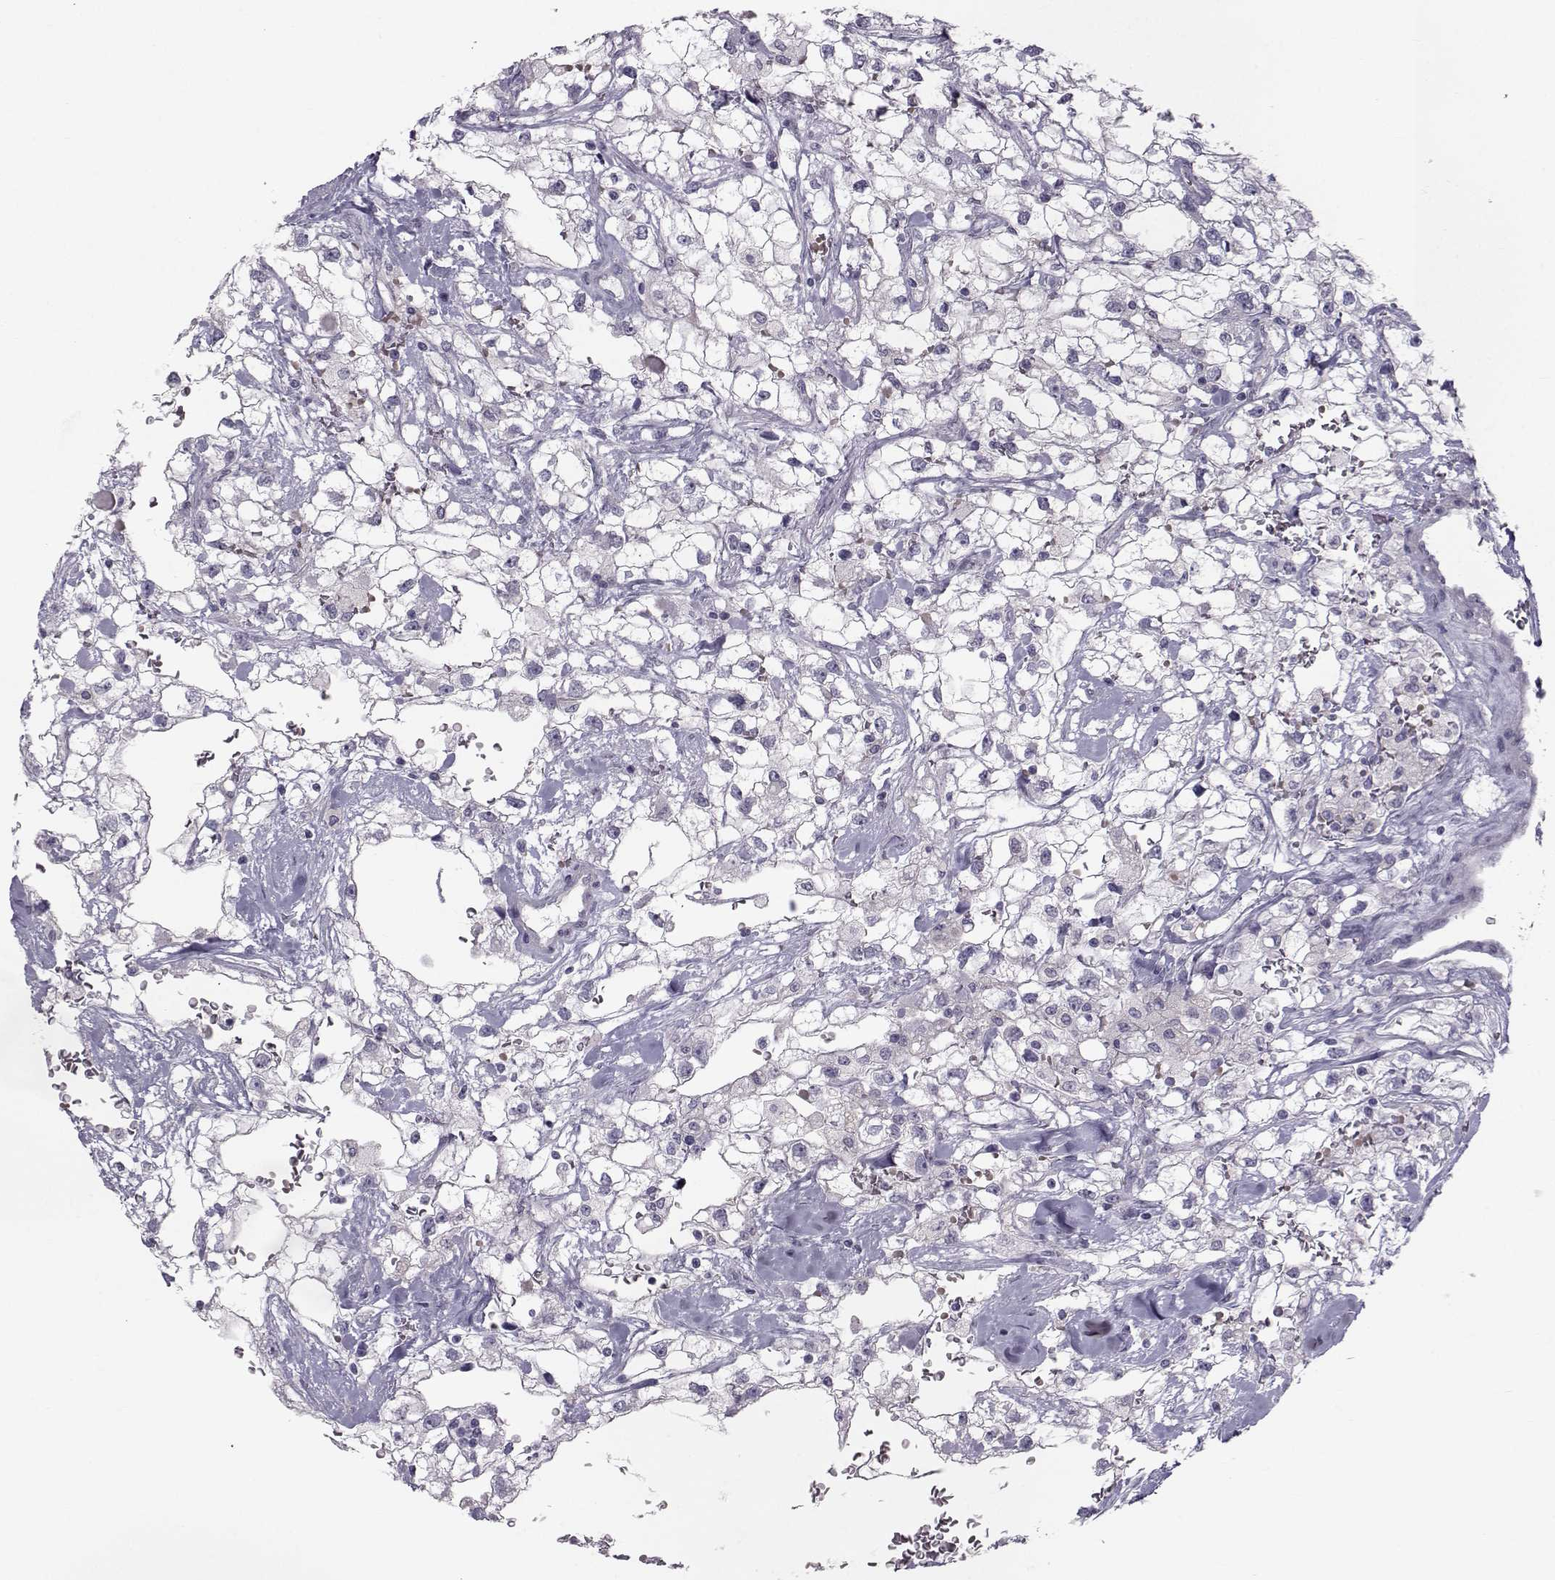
{"staining": {"intensity": "negative", "quantity": "none", "location": "none"}, "tissue": "renal cancer", "cell_type": "Tumor cells", "image_type": "cancer", "snomed": [{"axis": "morphology", "description": "Adenocarcinoma, NOS"}, {"axis": "topography", "description": "Kidney"}], "caption": "Photomicrograph shows no significant protein positivity in tumor cells of renal cancer (adenocarcinoma). The staining was performed using DAB (3,3'-diaminobenzidine) to visualize the protein expression in brown, while the nuclei were stained in blue with hematoxylin (Magnification: 20x).", "gene": "GARIN3", "patient": {"sex": "male", "age": 59}}